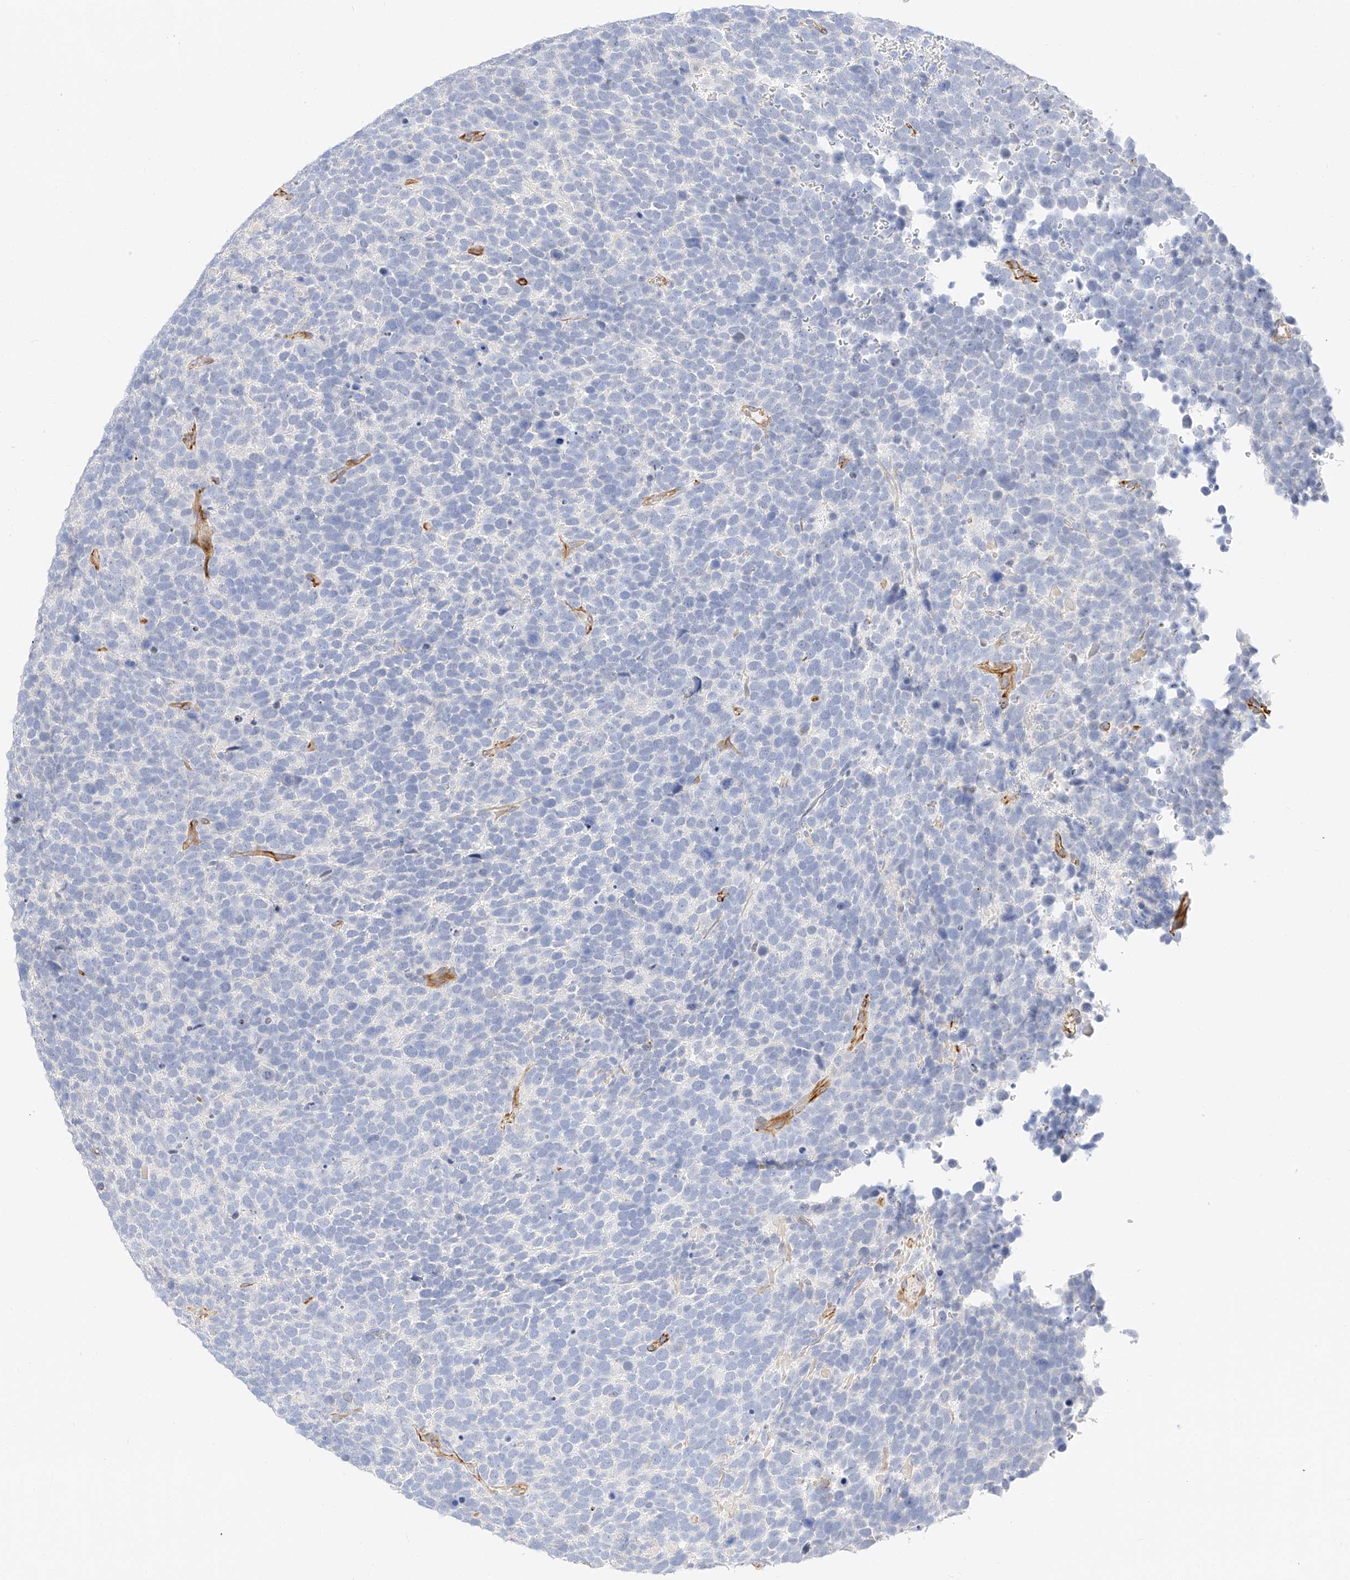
{"staining": {"intensity": "negative", "quantity": "none", "location": "none"}, "tissue": "urothelial cancer", "cell_type": "Tumor cells", "image_type": "cancer", "snomed": [{"axis": "morphology", "description": "Urothelial carcinoma, High grade"}, {"axis": "topography", "description": "Urinary bladder"}], "caption": "A micrograph of high-grade urothelial carcinoma stained for a protein displays no brown staining in tumor cells.", "gene": "CDCP2", "patient": {"sex": "female", "age": 82}}